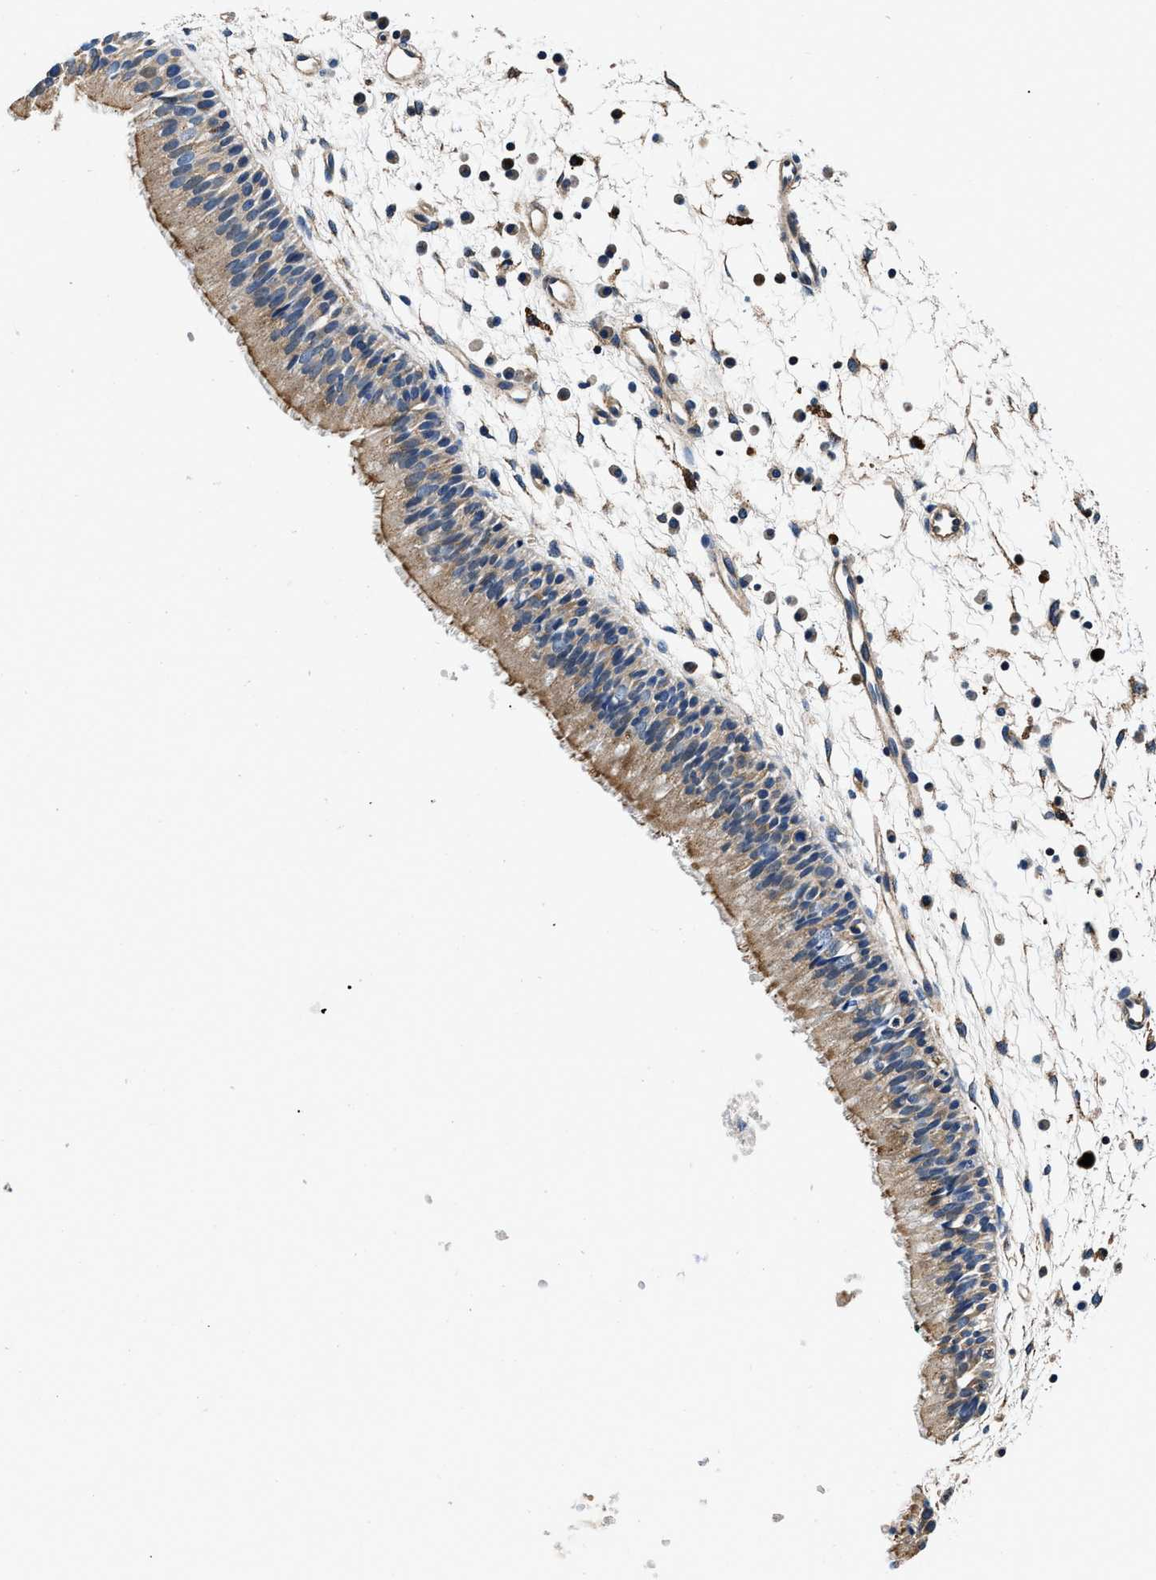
{"staining": {"intensity": "moderate", "quantity": ">75%", "location": "cytoplasmic/membranous"}, "tissue": "nasopharynx", "cell_type": "Respiratory epithelial cells", "image_type": "normal", "snomed": [{"axis": "morphology", "description": "Normal tissue, NOS"}, {"axis": "topography", "description": "Nasopharynx"}], "caption": "A micrograph of human nasopharynx stained for a protein displays moderate cytoplasmic/membranous brown staining in respiratory epithelial cells. (IHC, brightfield microscopy, high magnification).", "gene": "ZFAND3", "patient": {"sex": "male", "age": 21}}